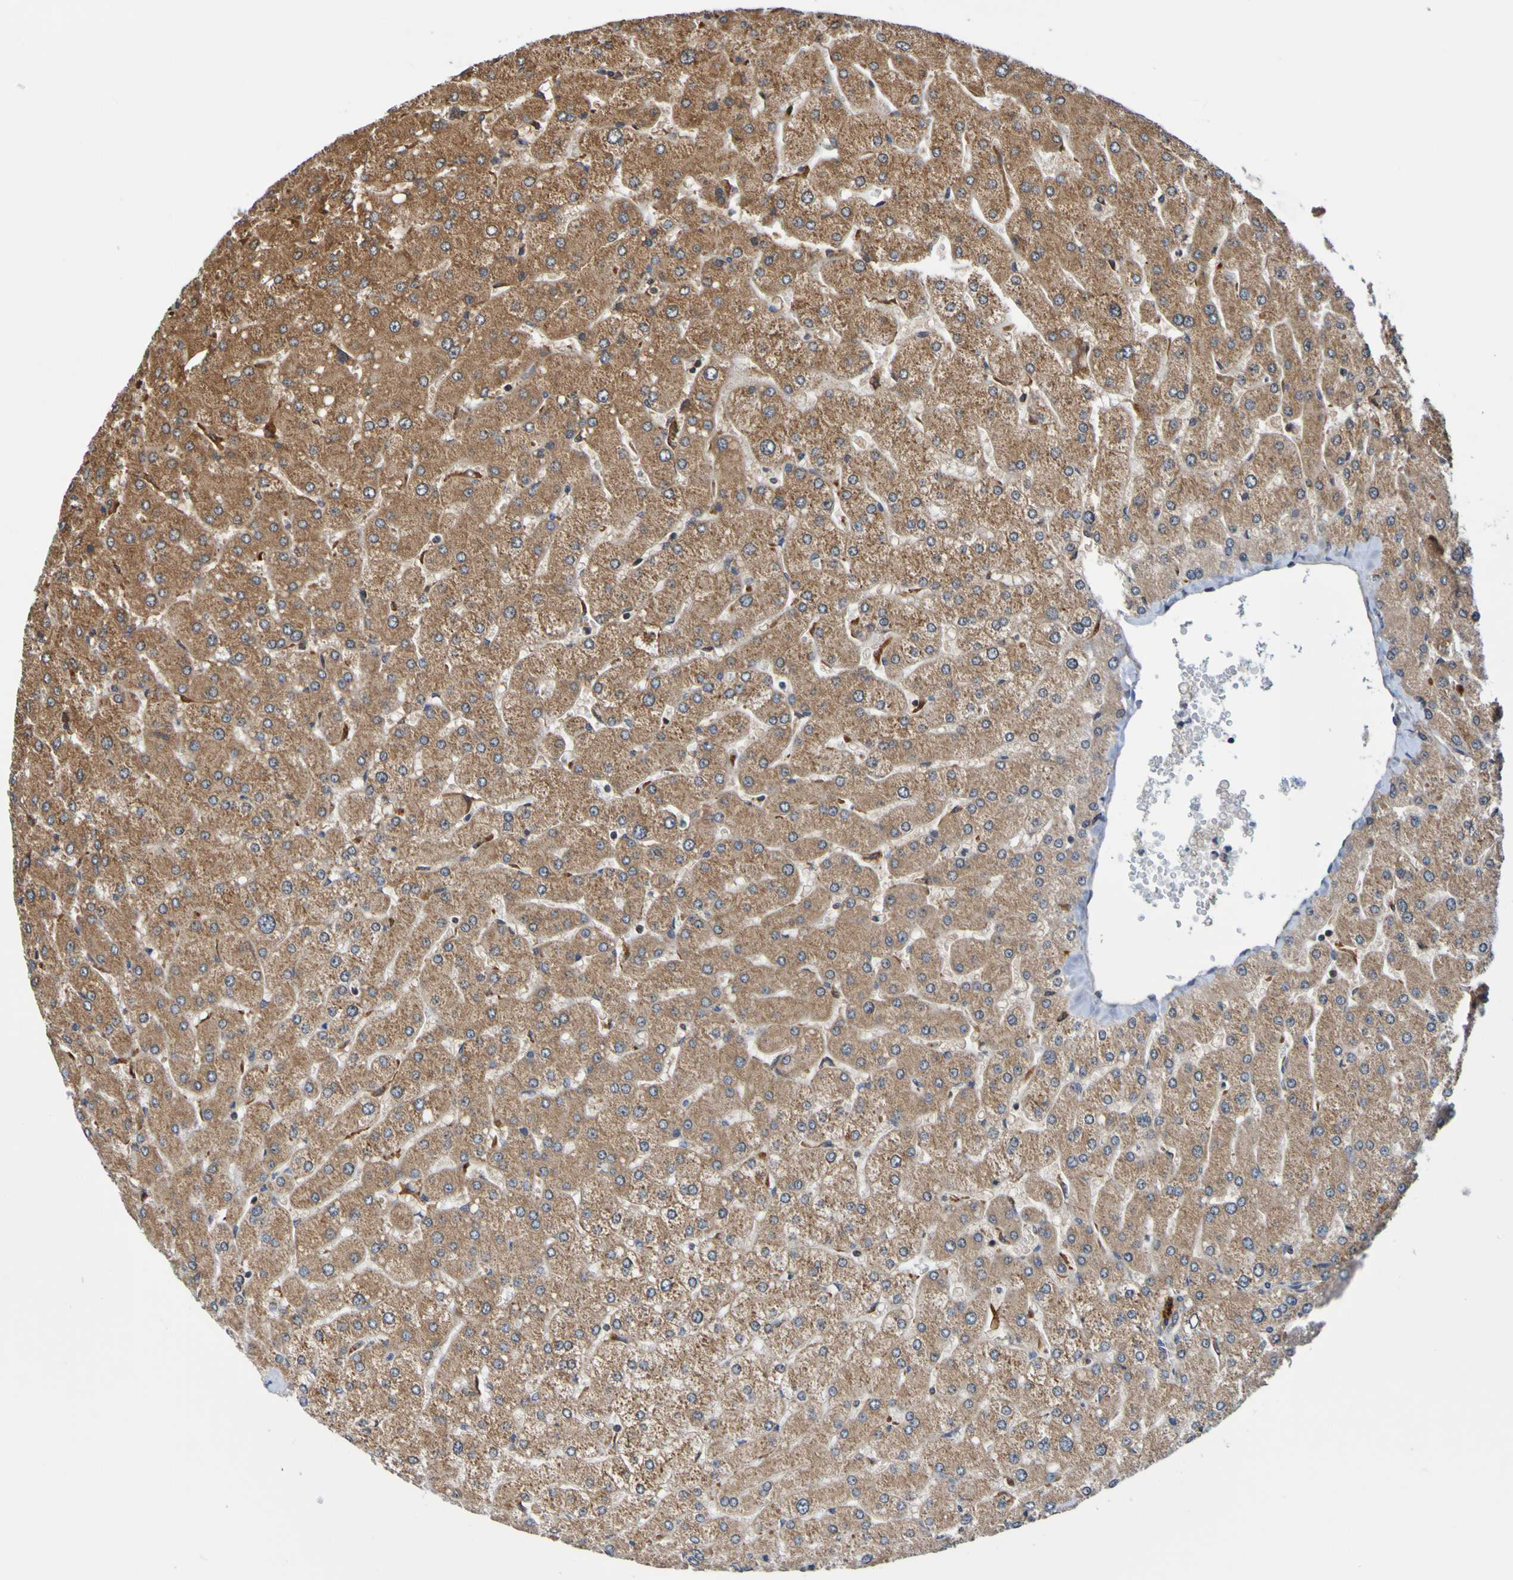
{"staining": {"intensity": "weak", "quantity": ">75%", "location": "cytoplasmic/membranous"}, "tissue": "liver", "cell_type": "Cholangiocytes", "image_type": "normal", "snomed": [{"axis": "morphology", "description": "Normal tissue, NOS"}, {"axis": "topography", "description": "Liver"}], "caption": "This micrograph shows normal liver stained with immunohistochemistry to label a protein in brown. The cytoplasmic/membranous of cholangiocytes show weak positivity for the protein. Nuclei are counter-stained blue.", "gene": "AXIN1", "patient": {"sex": "male", "age": 55}}